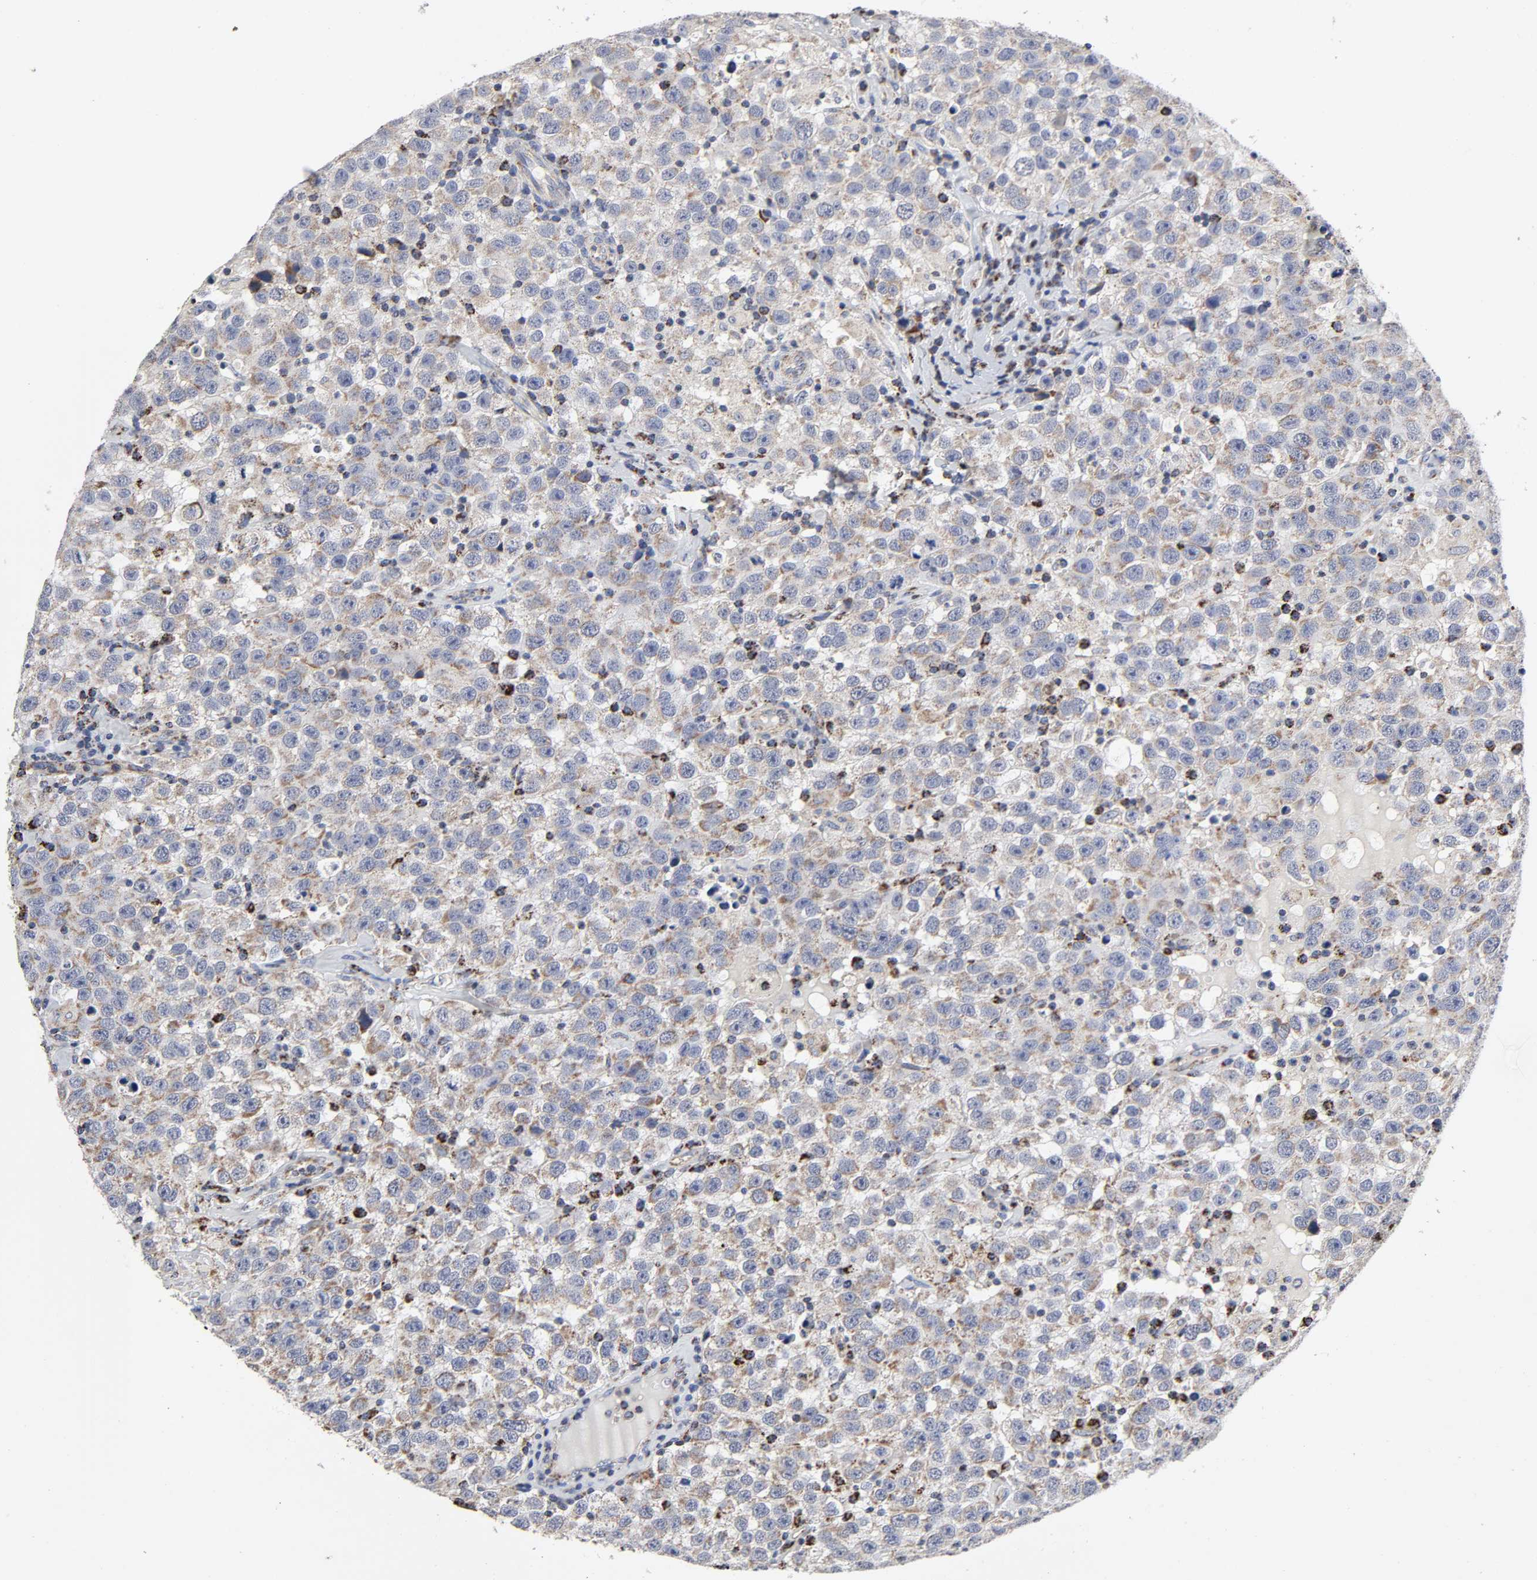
{"staining": {"intensity": "weak", "quantity": "25%-75%", "location": "cytoplasmic/membranous"}, "tissue": "testis cancer", "cell_type": "Tumor cells", "image_type": "cancer", "snomed": [{"axis": "morphology", "description": "Seminoma, NOS"}, {"axis": "topography", "description": "Testis"}], "caption": "Testis cancer (seminoma) was stained to show a protein in brown. There is low levels of weak cytoplasmic/membranous positivity in about 25%-75% of tumor cells. Using DAB (3,3'-diaminobenzidine) (brown) and hematoxylin (blue) stains, captured at high magnification using brightfield microscopy.", "gene": "AOPEP", "patient": {"sex": "male", "age": 41}}